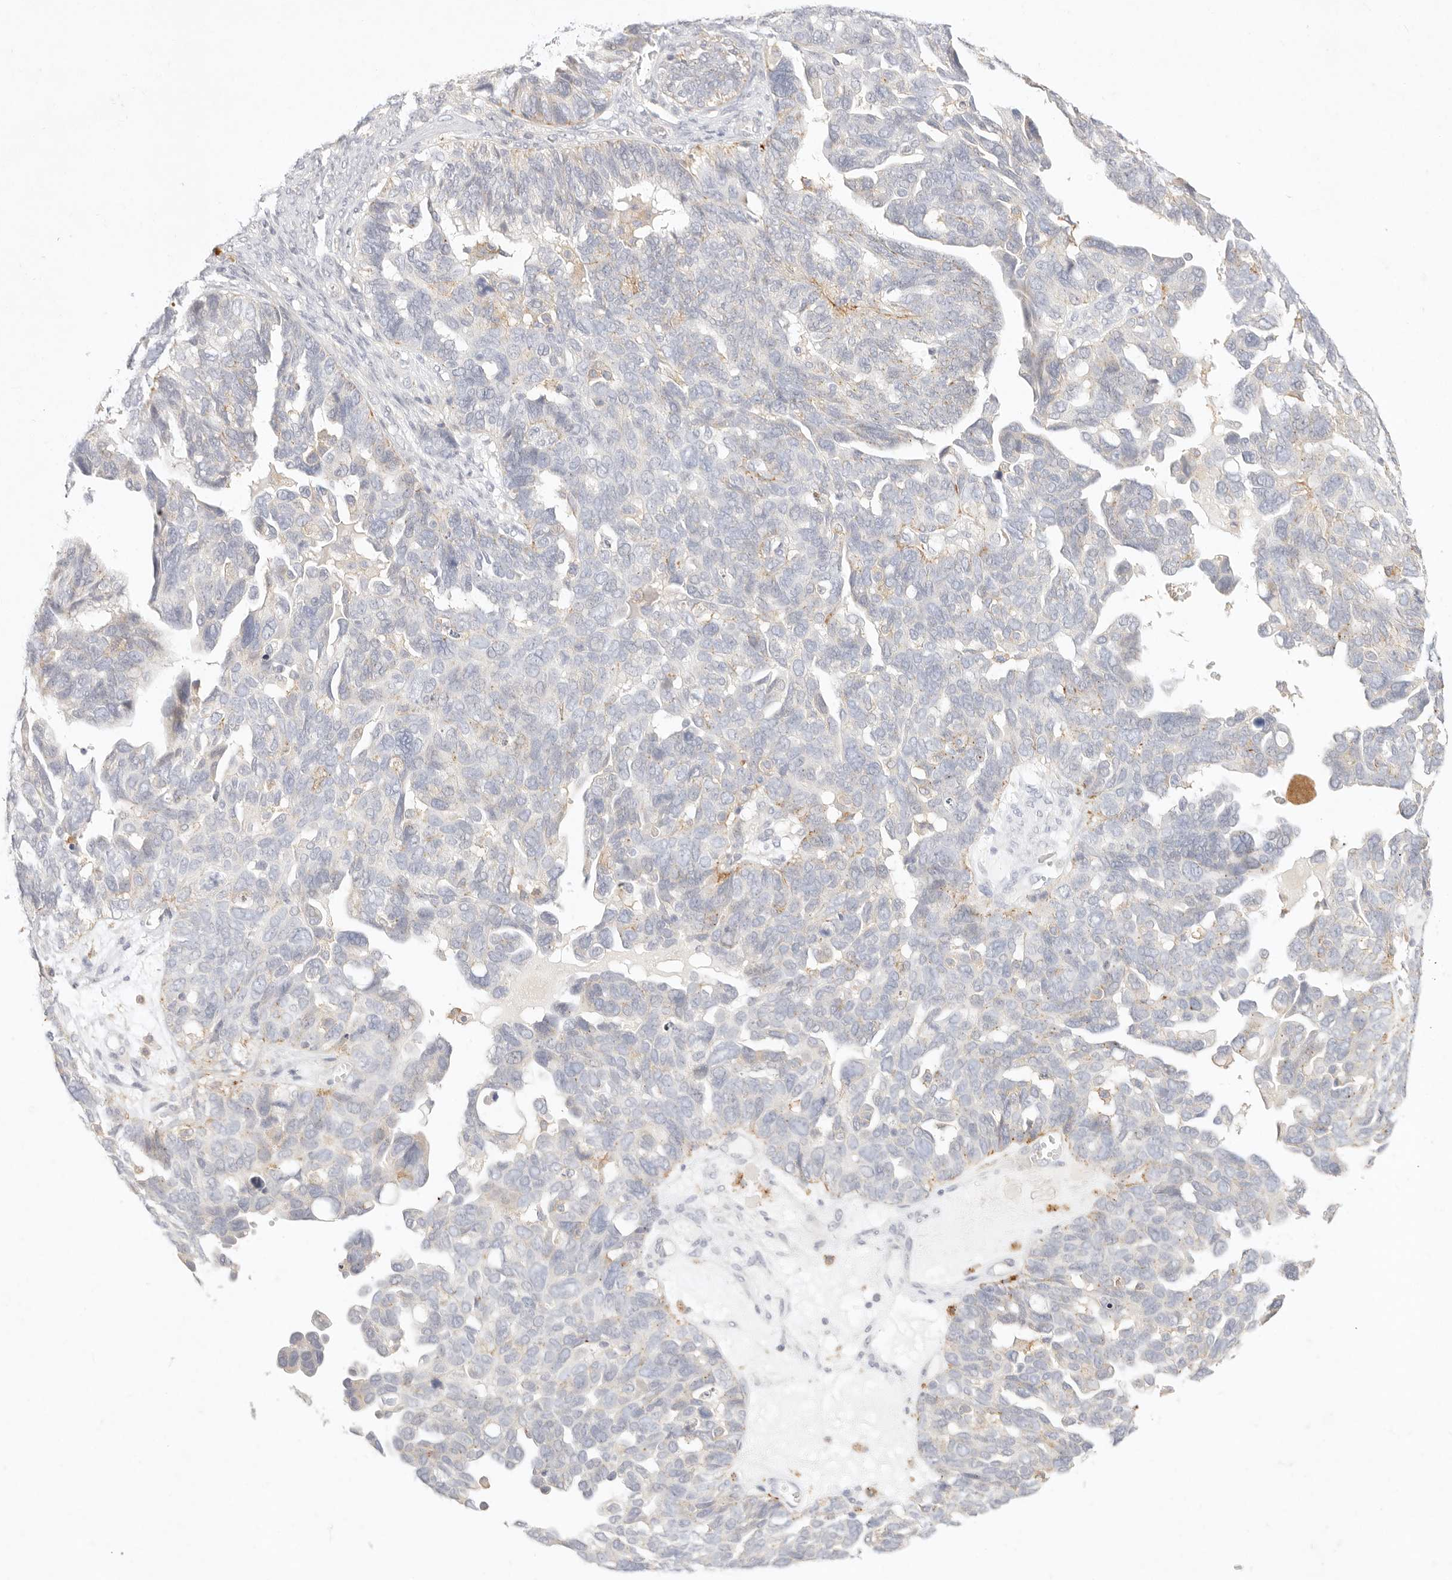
{"staining": {"intensity": "weak", "quantity": "<25%", "location": "cytoplasmic/membranous"}, "tissue": "ovarian cancer", "cell_type": "Tumor cells", "image_type": "cancer", "snomed": [{"axis": "morphology", "description": "Cystadenocarcinoma, serous, NOS"}, {"axis": "topography", "description": "Ovary"}], "caption": "Ovarian serous cystadenocarcinoma was stained to show a protein in brown. There is no significant expression in tumor cells.", "gene": "GPR84", "patient": {"sex": "female", "age": 79}}